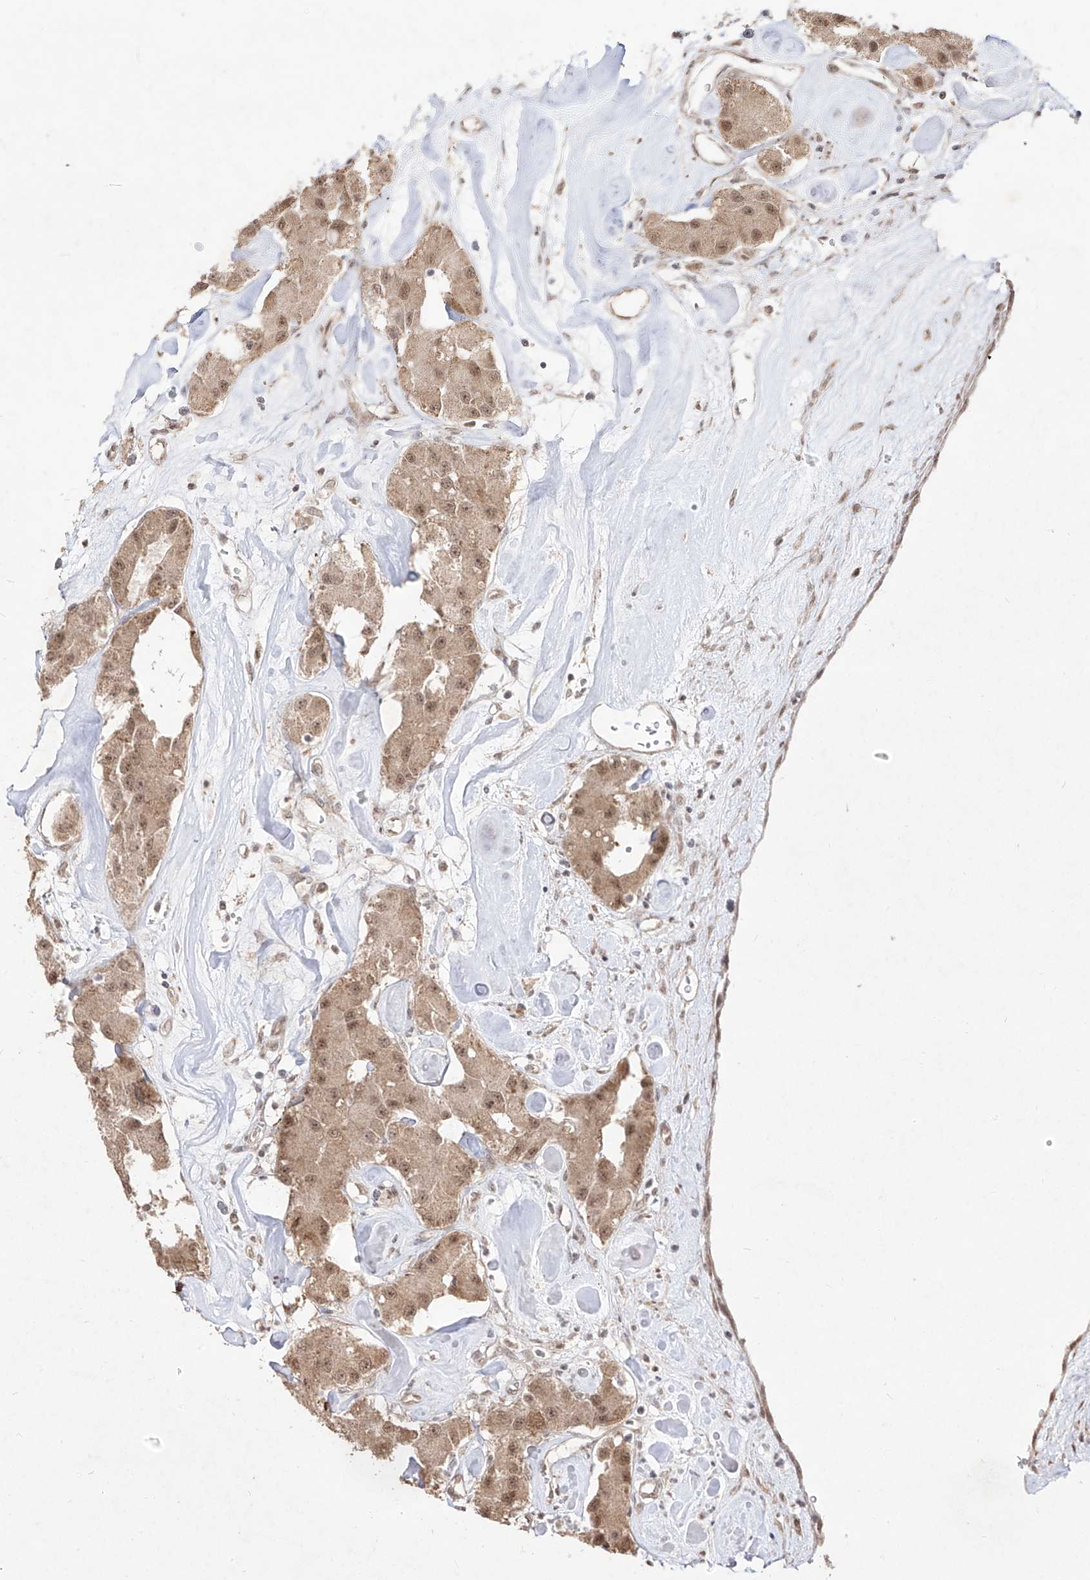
{"staining": {"intensity": "moderate", "quantity": ">75%", "location": "cytoplasmic/membranous,nuclear"}, "tissue": "carcinoid", "cell_type": "Tumor cells", "image_type": "cancer", "snomed": [{"axis": "morphology", "description": "Carcinoid, malignant, NOS"}, {"axis": "topography", "description": "Pancreas"}], "caption": "Protein expression analysis of carcinoid (malignant) shows moderate cytoplasmic/membranous and nuclear expression in approximately >75% of tumor cells.", "gene": "SNRNP27", "patient": {"sex": "male", "age": 41}}